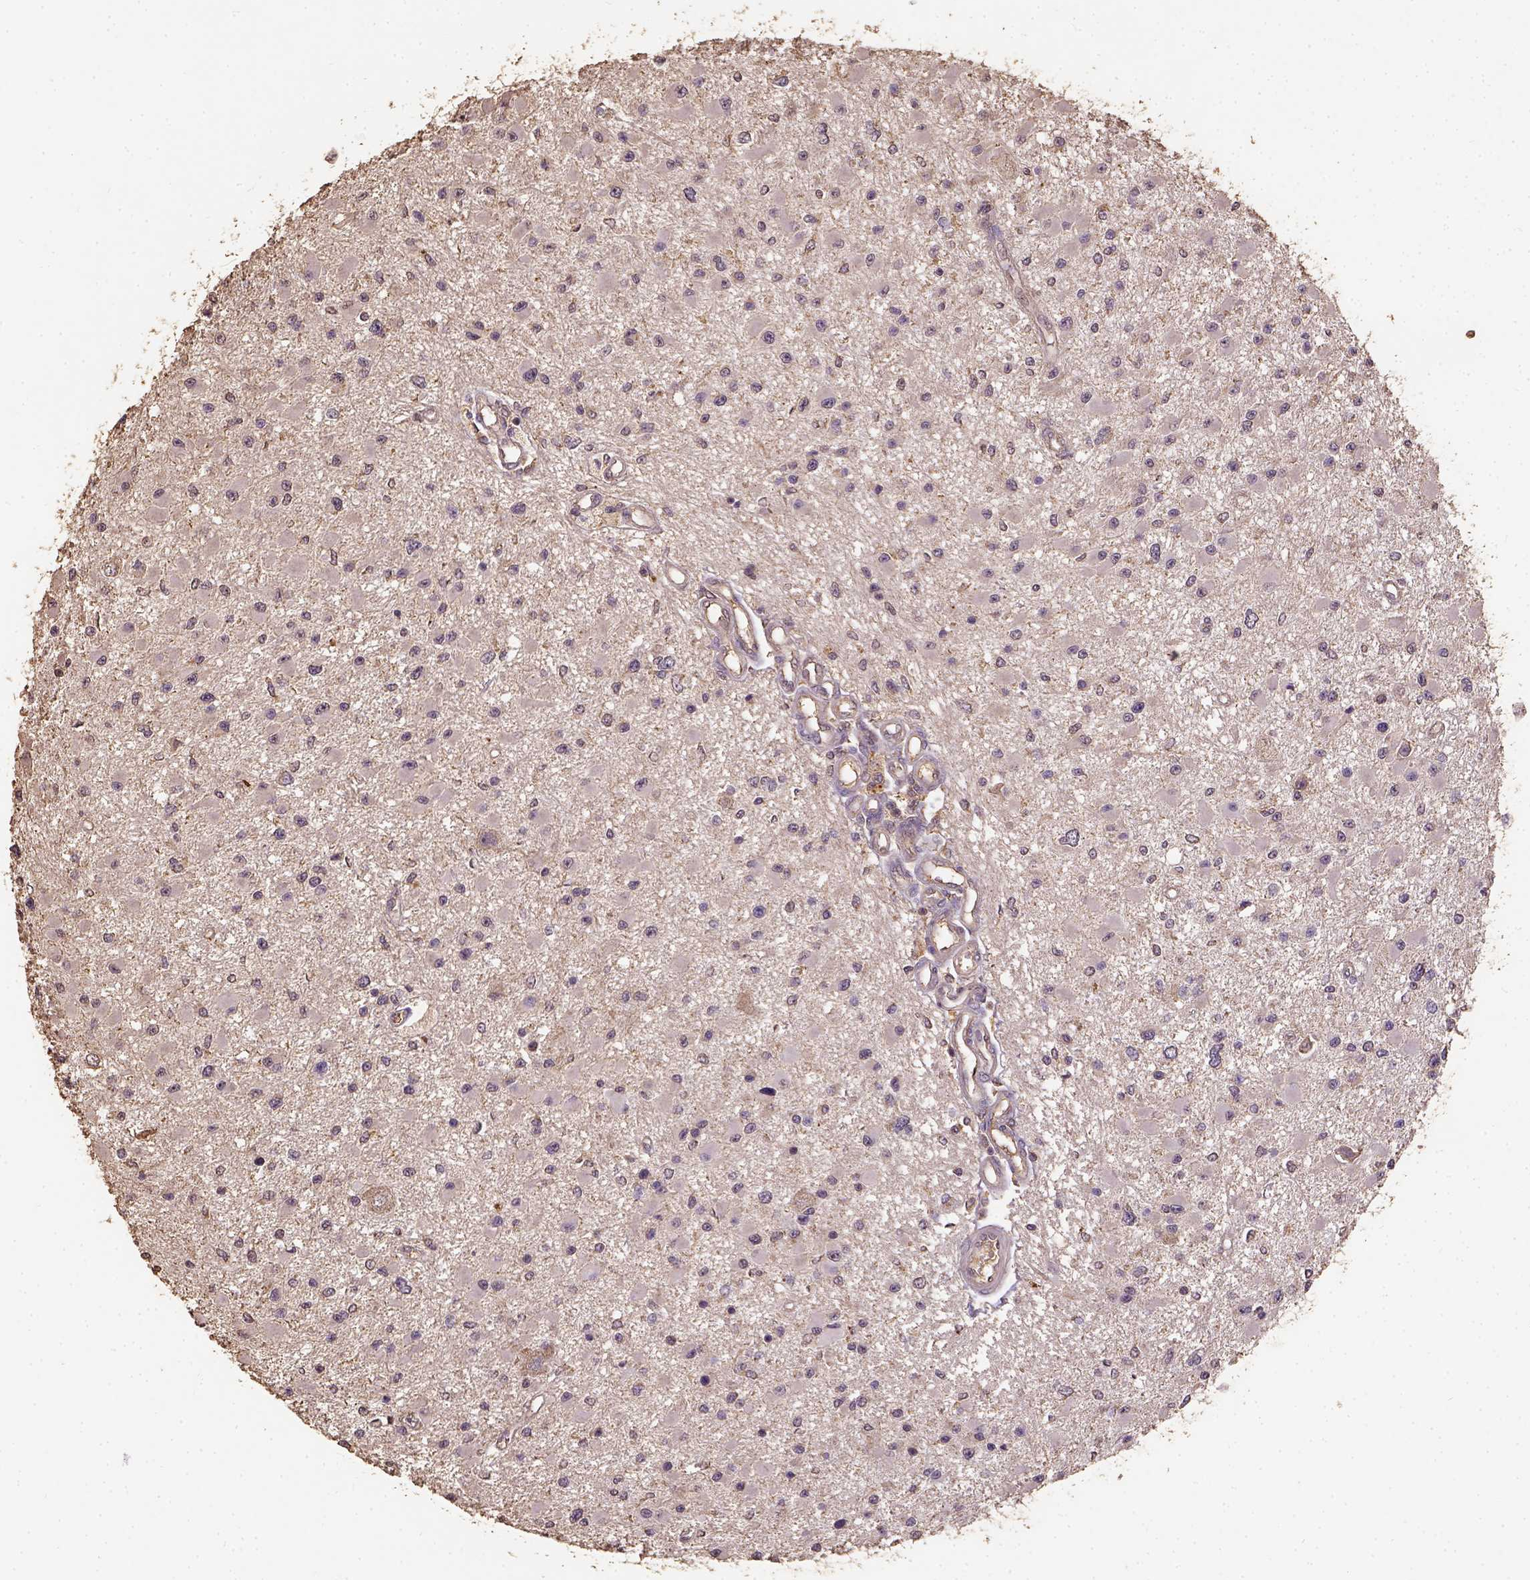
{"staining": {"intensity": "moderate", "quantity": "<25%", "location": "cytoplasmic/membranous"}, "tissue": "glioma", "cell_type": "Tumor cells", "image_type": "cancer", "snomed": [{"axis": "morphology", "description": "Glioma, malignant, High grade"}, {"axis": "topography", "description": "Brain"}], "caption": "Protein staining of malignant high-grade glioma tissue displays moderate cytoplasmic/membranous positivity in approximately <25% of tumor cells.", "gene": "ATP1B3", "patient": {"sex": "male", "age": 54}}